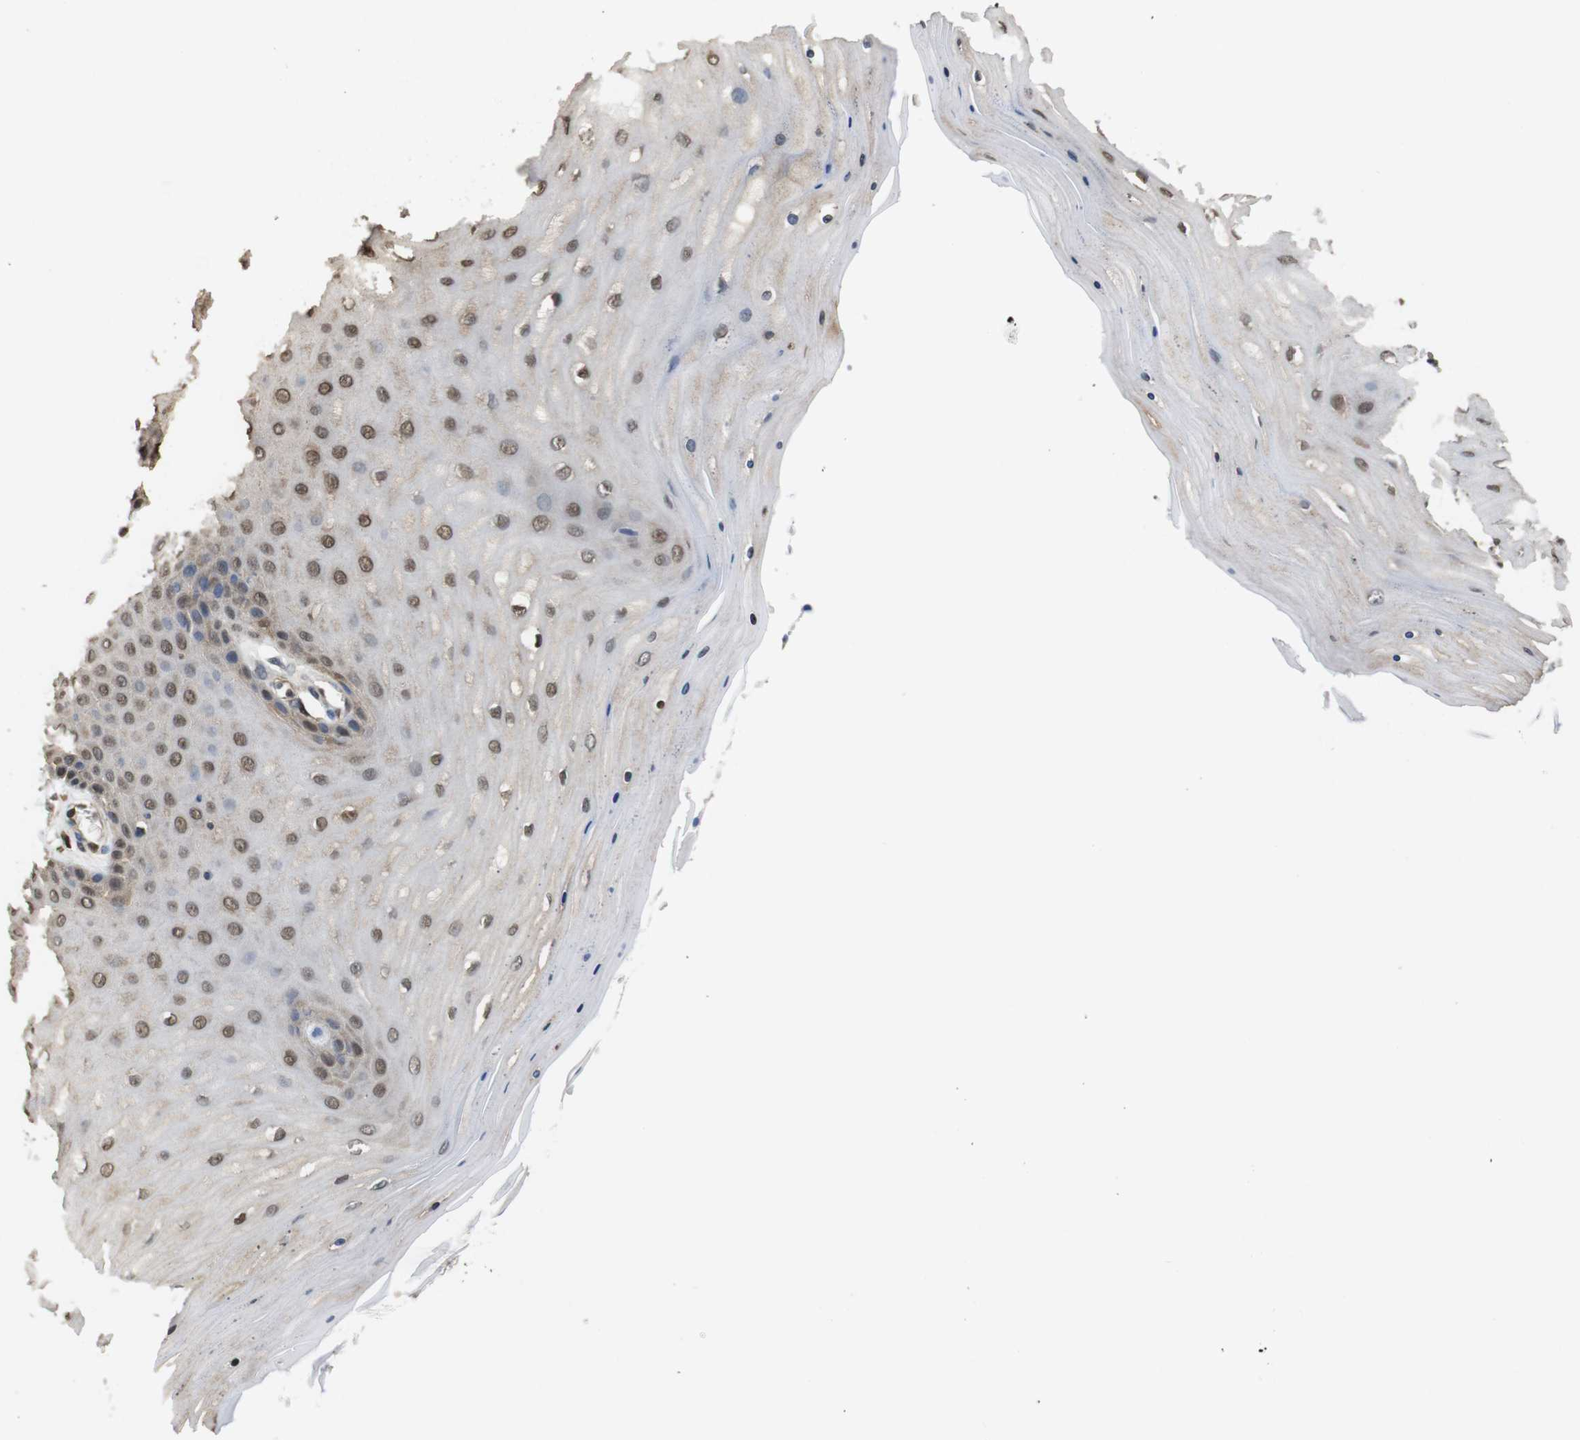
{"staining": {"intensity": "moderate", "quantity": ">75%", "location": "cytoplasmic/membranous"}, "tissue": "cervix", "cell_type": "Glandular cells", "image_type": "normal", "snomed": [{"axis": "morphology", "description": "Normal tissue, NOS"}, {"axis": "topography", "description": "Cervix"}], "caption": "Immunohistochemical staining of unremarkable human cervix demonstrates medium levels of moderate cytoplasmic/membranous positivity in about >75% of glandular cells. (DAB = brown stain, brightfield microscopy at high magnification).", "gene": "LDHA", "patient": {"sex": "female", "age": 55}}